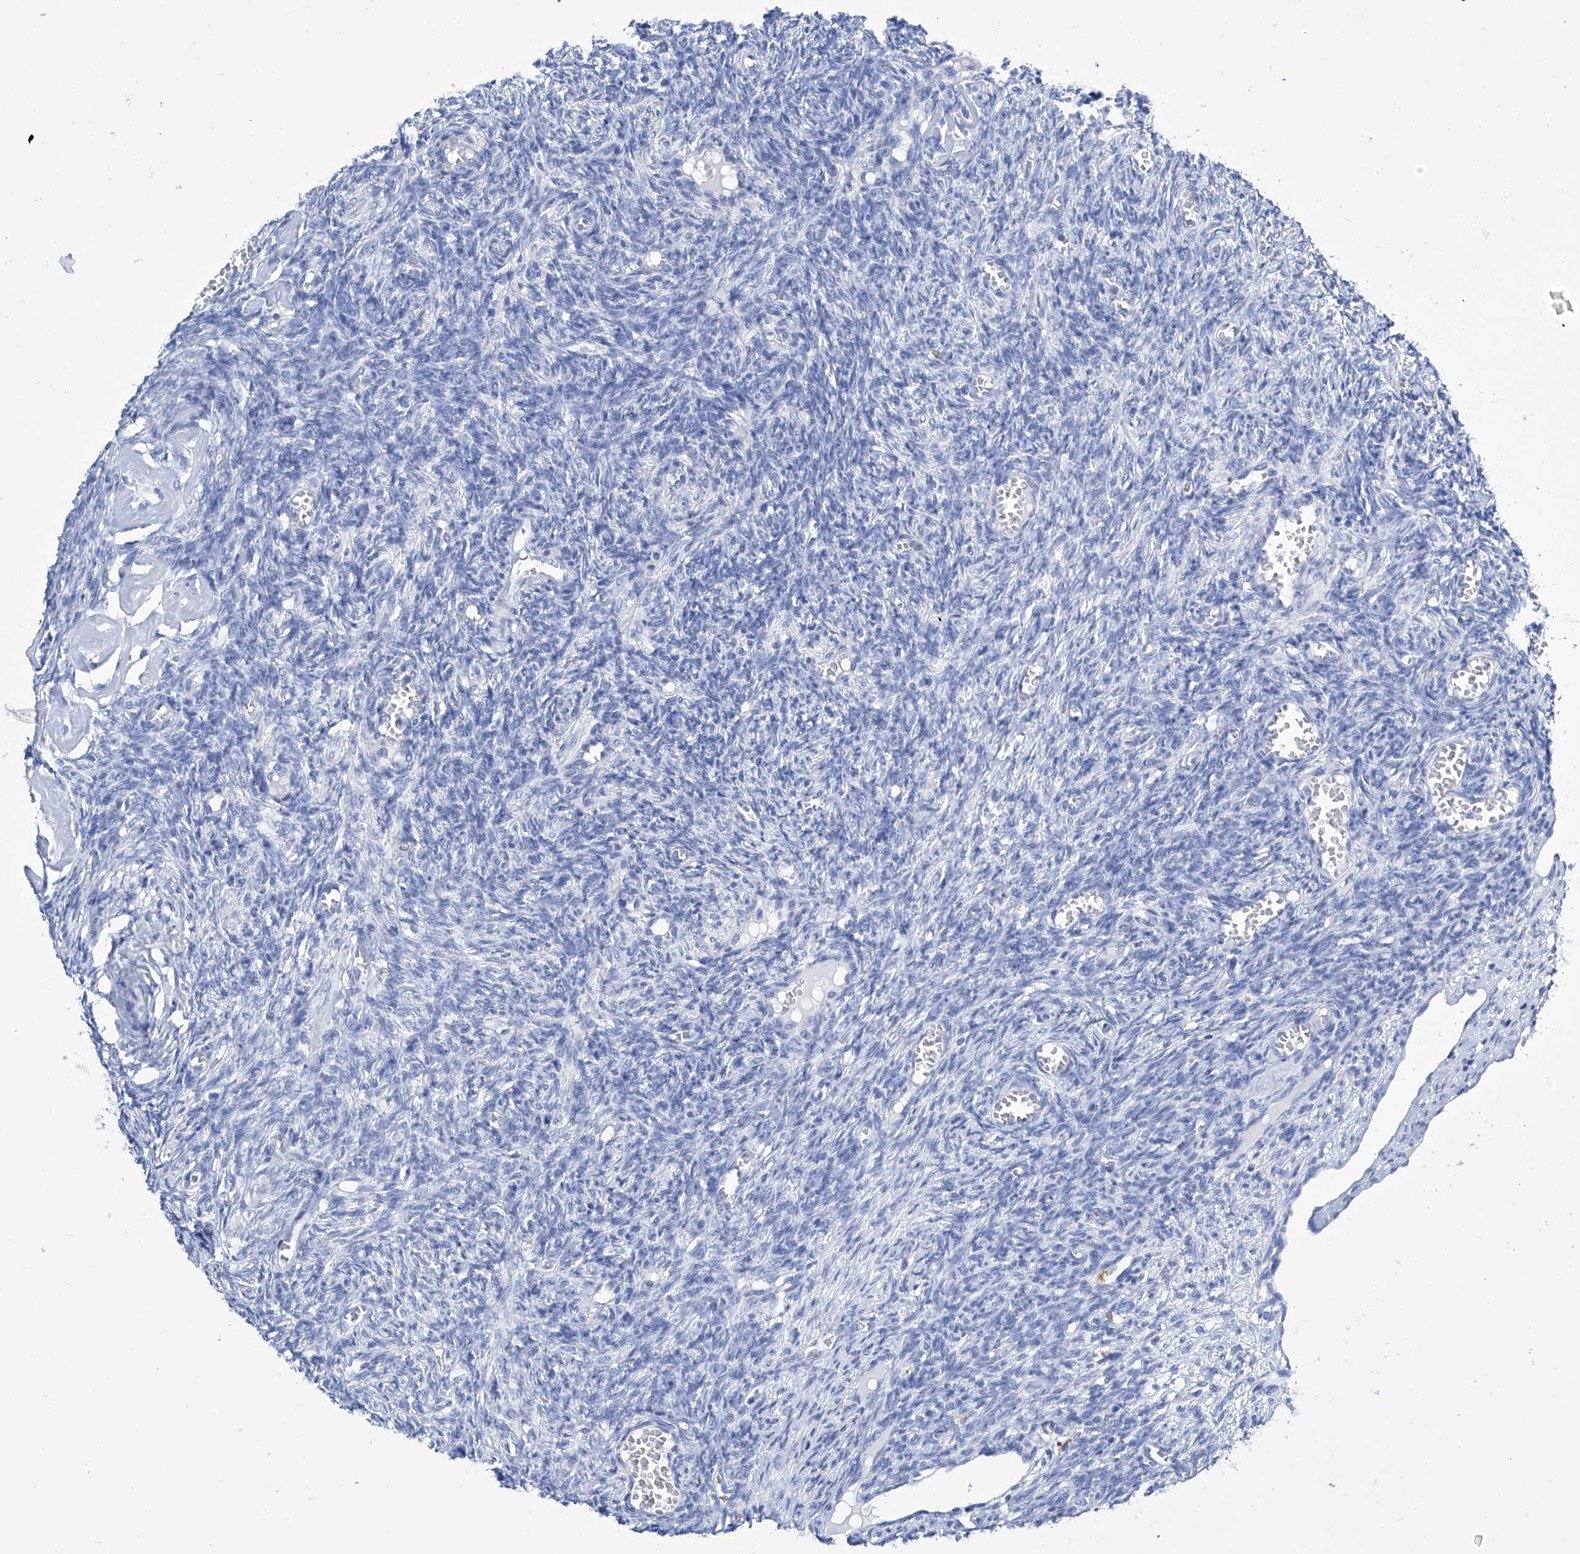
{"staining": {"intensity": "negative", "quantity": "none", "location": "none"}, "tissue": "ovary", "cell_type": "Ovarian stroma cells", "image_type": "normal", "snomed": [{"axis": "morphology", "description": "Normal tissue, NOS"}, {"axis": "topography", "description": "Ovary"}], "caption": "DAB immunohistochemical staining of benign ovary displays no significant expression in ovarian stroma cells. The staining was performed using DAB to visualize the protein expression in brown, while the nuclei were stained in blue with hematoxylin (Magnification: 20x).", "gene": "IMPA2", "patient": {"sex": "female", "age": 27}}